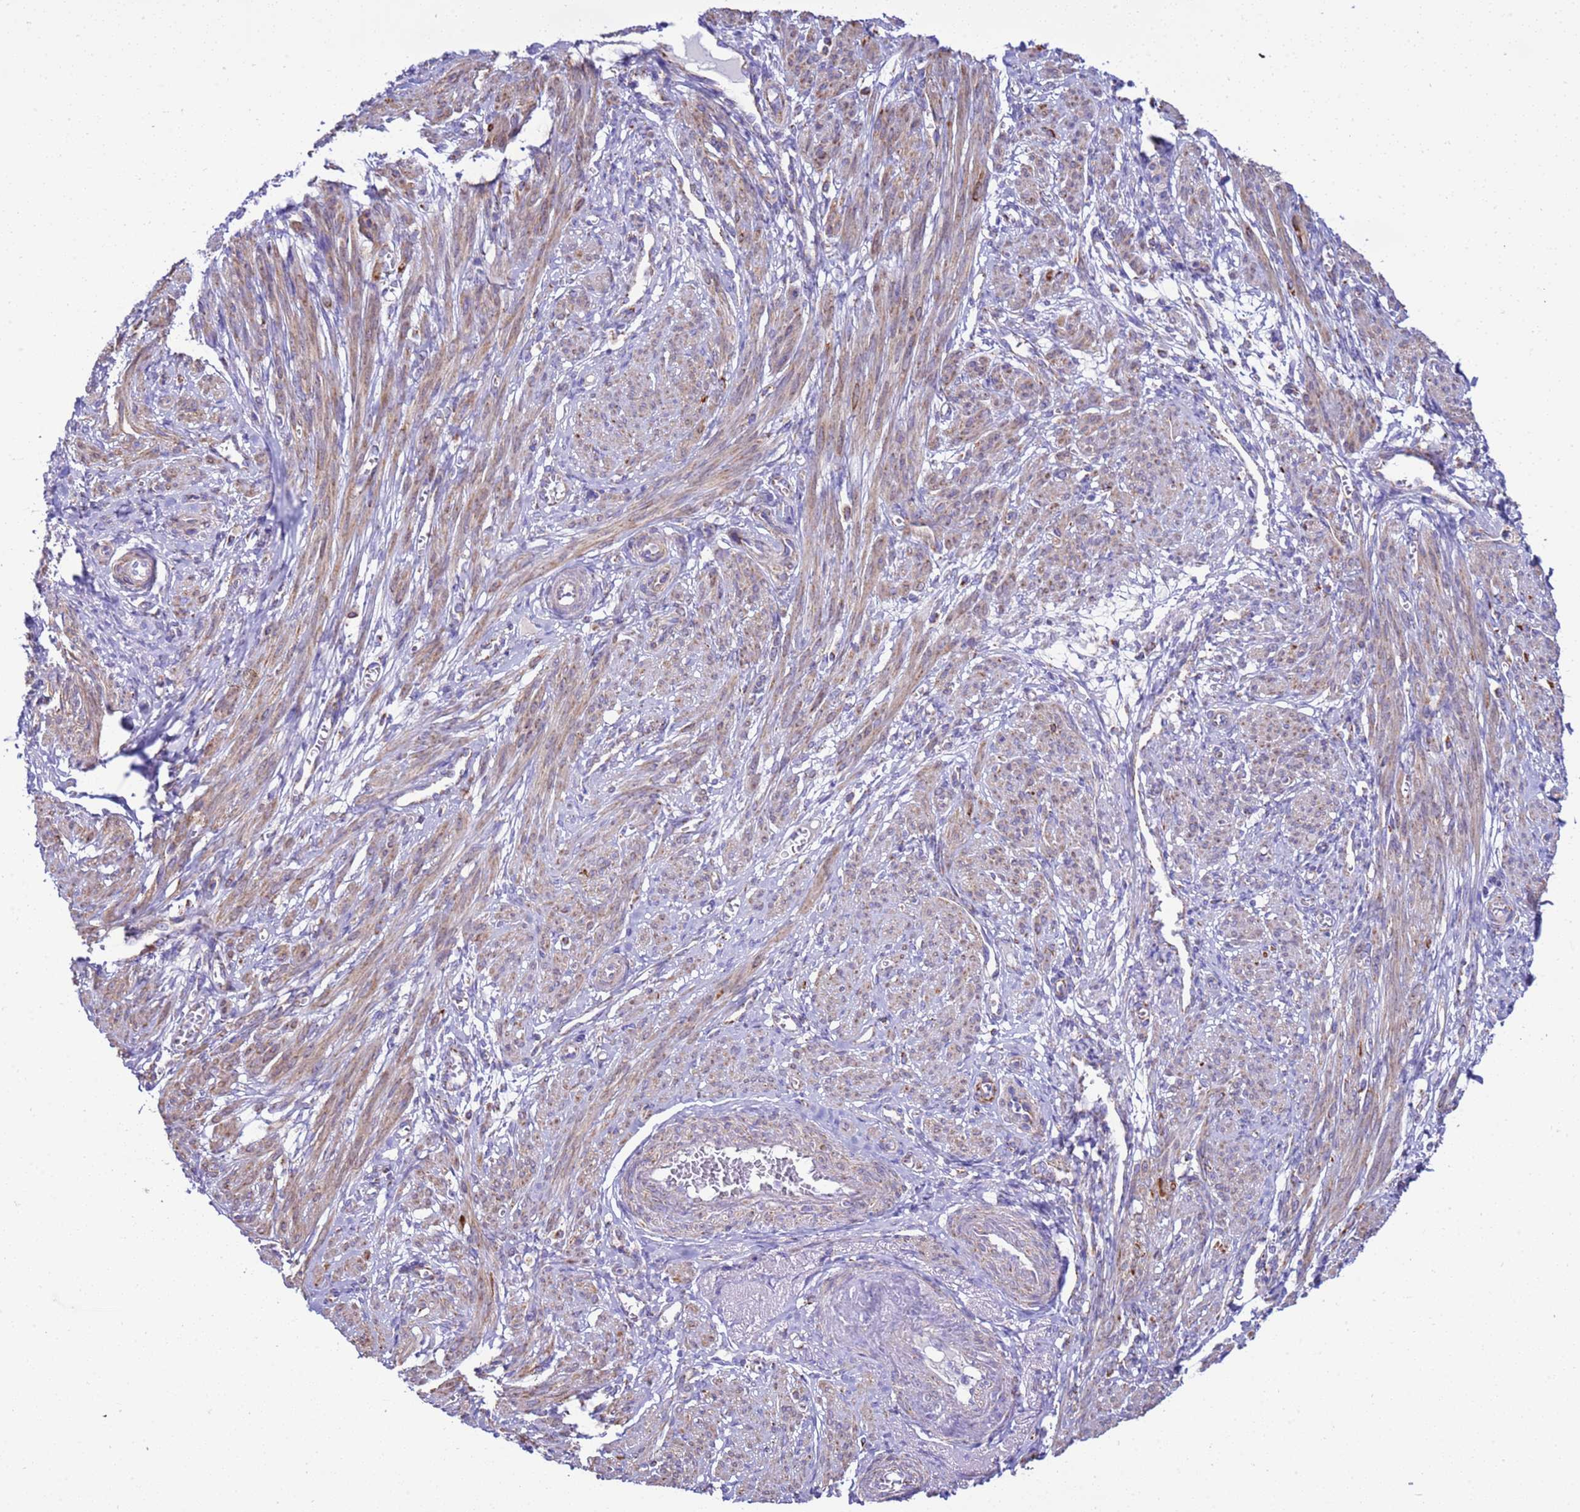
{"staining": {"intensity": "weak", "quantity": ">75%", "location": "cytoplasmic/membranous"}, "tissue": "smooth muscle", "cell_type": "Smooth muscle cells", "image_type": "normal", "snomed": [{"axis": "morphology", "description": "Normal tissue, NOS"}, {"axis": "topography", "description": "Smooth muscle"}], "caption": "Immunohistochemical staining of normal smooth muscle displays weak cytoplasmic/membranous protein staining in about >75% of smooth muscle cells. The staining is performed using DAB brown chromogen to label protein expression. The nuclei are counter-stained blue using hematoxylin.", "gene": "RNF165", "patient": {"sex": "female", "age": 39}}